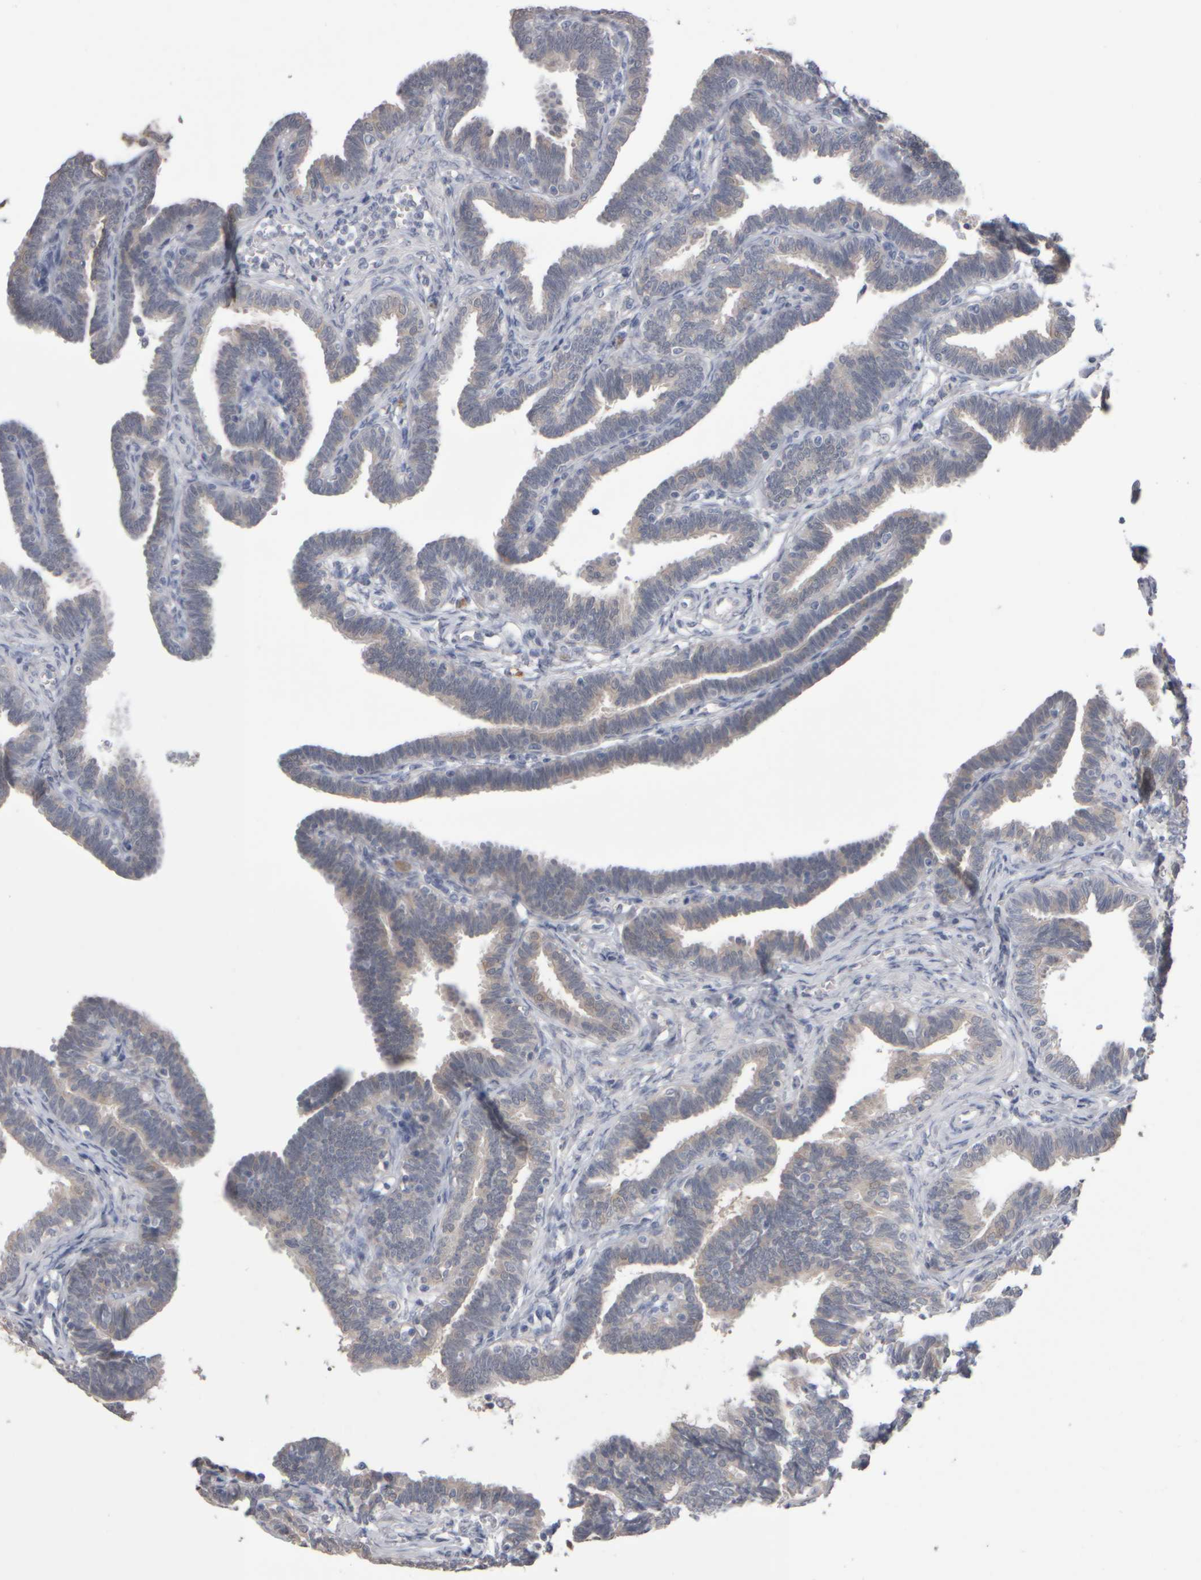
{"staining": {"intensity": "weak", "quantity": "25%-75%", "location": "cytoplasmic/membranous"}, "tissue": "fallopian tube", "cell_type": "Glandular cells", "image_type": "normal", "snomed": [{"axis": "morphology", "description": "Normal tissue, NOS"}, {"axis": "topography", "description": "Fallopian tube"}, {"axis": "topography", "description": "Ovary"}], "caption": "Immunohistochemistry (IHC) photomicrograph of benign fallopian tube: human fallopian tube stained using immunohistochemistry exhibits low levels of weak protein expression localized specifically in the cytoplasmic/membranous of glandular cells, appearing as a cytoplasmic/membranous brown color.", "gene": "EPHX2", "patient": {"sex": "female", "age": 23}}